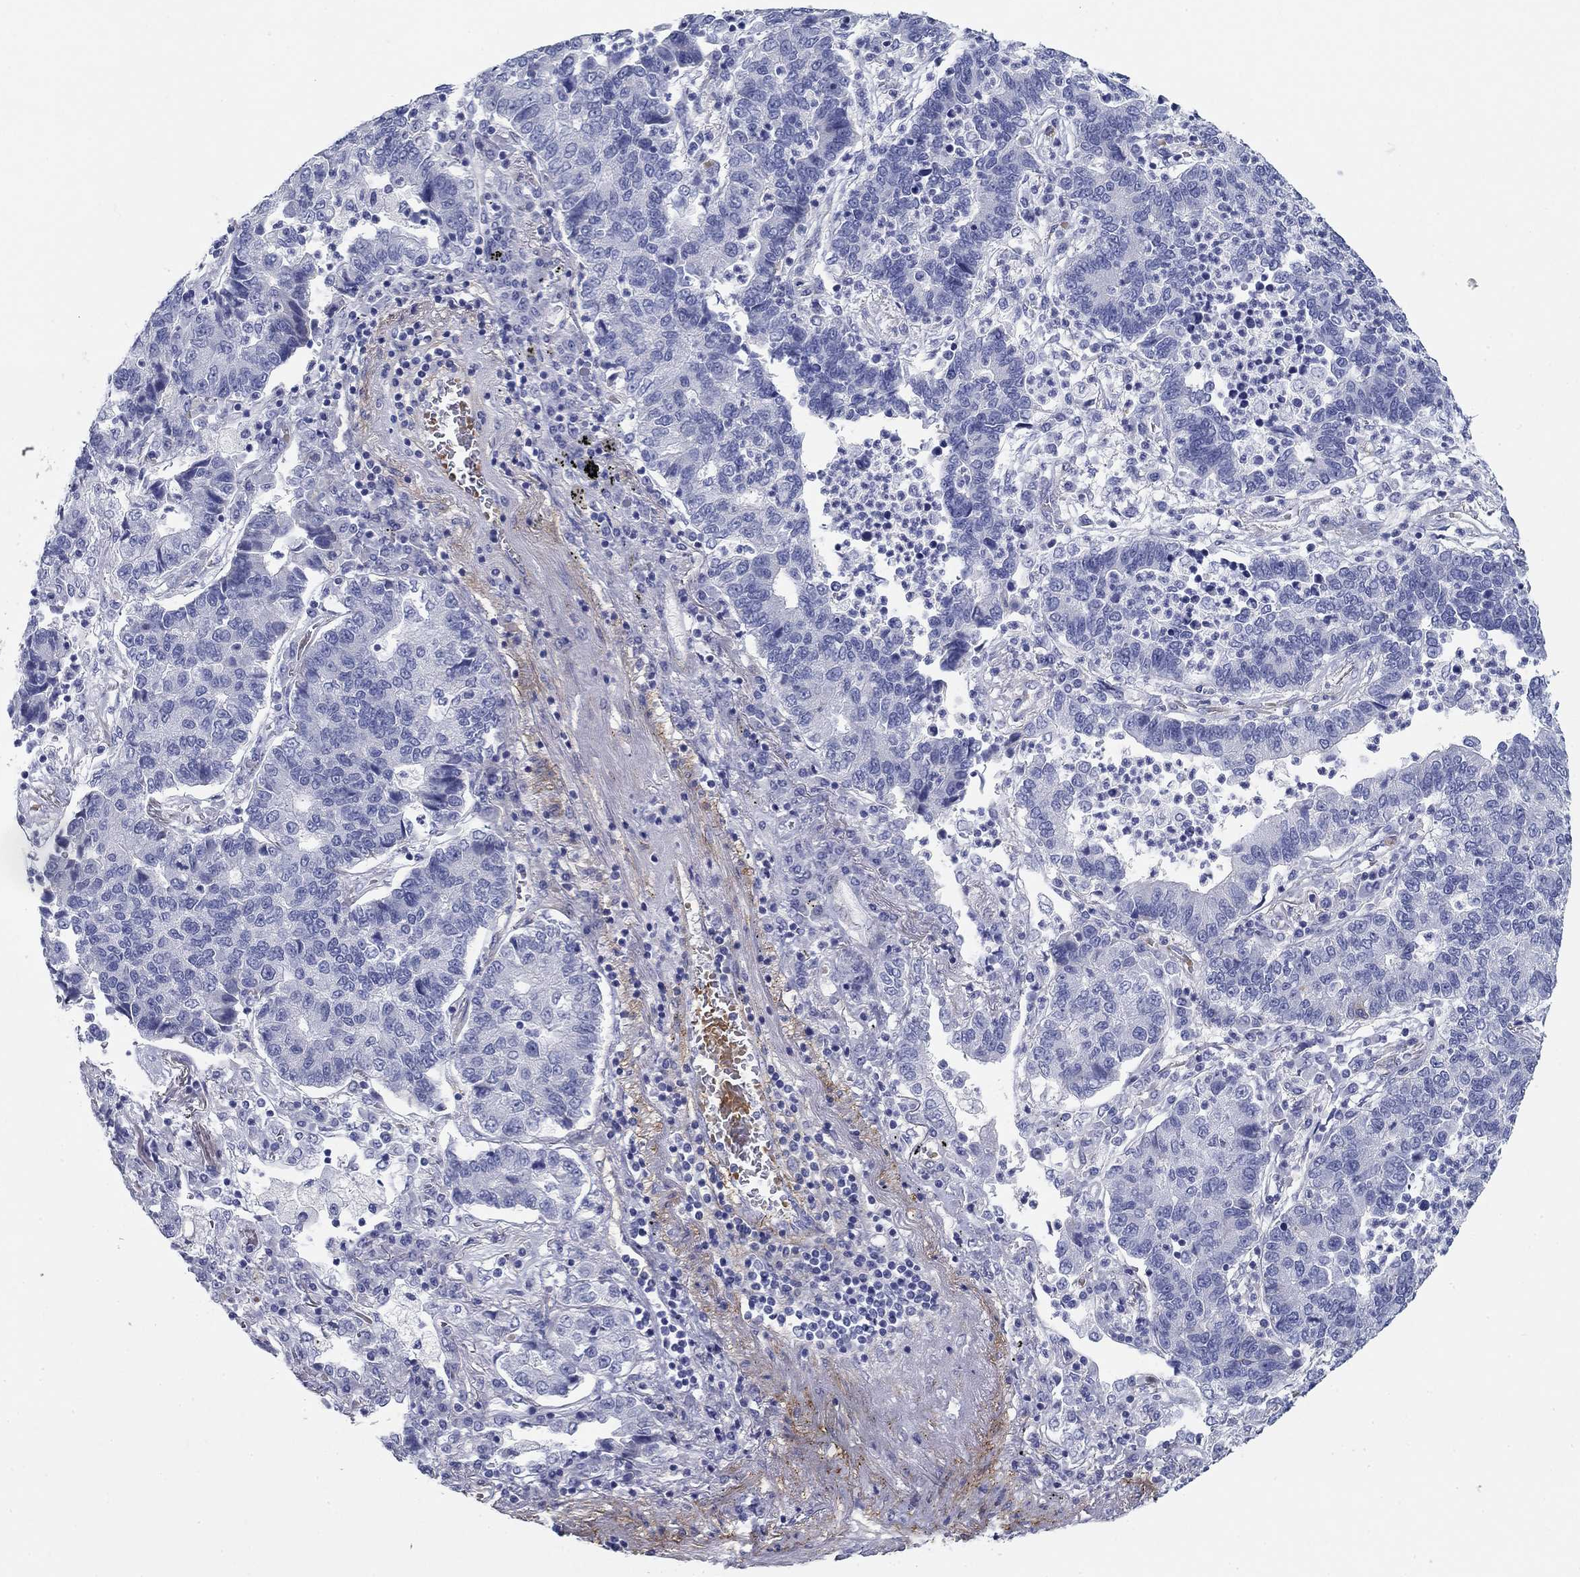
{"staining": {"intensity": "negative", "quantity": "none", "location": "none"}, "tissue": "lung cancer", "cell_type": "Tumor cells", "image_type": "cancer", "snomed": [{"axis": "morphology", "description": "Adenocarcinoma, NOS"}, {"axis": "topography", "description": "Lung"}], "caption": "Lung cancer was stained to show a protein in brown. There is no significant expression in tumor cells.", "gene": "GPC1", "patient": {"sex": "female", "age": 57}}